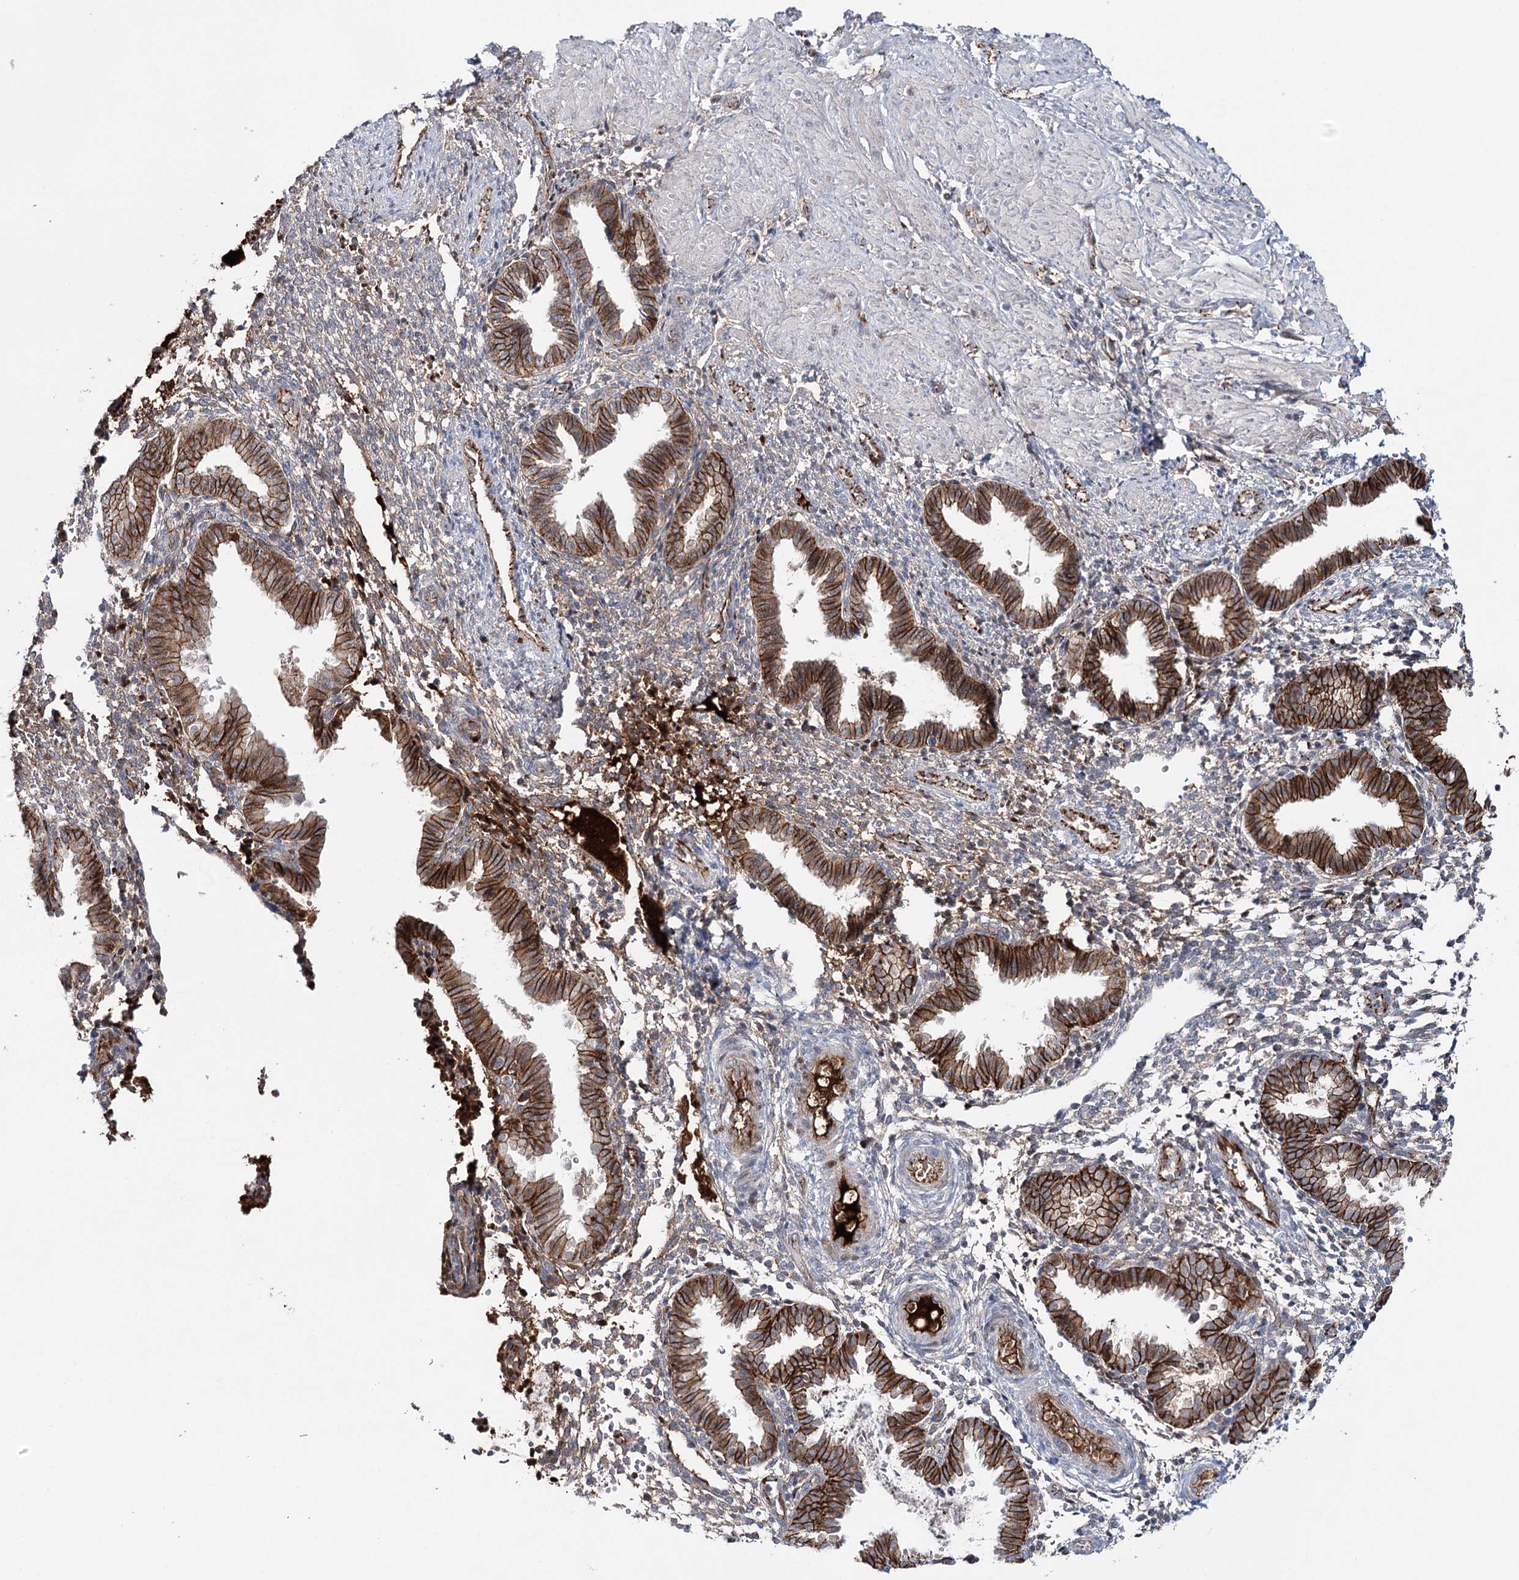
{"staining": {"intensity": "moderate", "quantity": "<25%", "location": "cytoplasmic/membranous"}, "tissue": "endometrium", "cell_type": "Cells in endometrial stroma", "image_type": "normal", "snomed": [{"axis": "morphology", "description": "Normal tissue, NOS"}, {"axis": "topography", "description": "Endometrium"}], "caption": "Cells in endometrial stroma demonstrate moderate cytoplasmic/membranous staining in approximately <25% of cells in unremarkable endometrium. The protein of interest is stained brown, and the nuclei are stained in blue (DAB IHC with brightfield microscopy, high magnification).", "gene": "PKP4", "patient": {"sex": "female", "age": 33}}